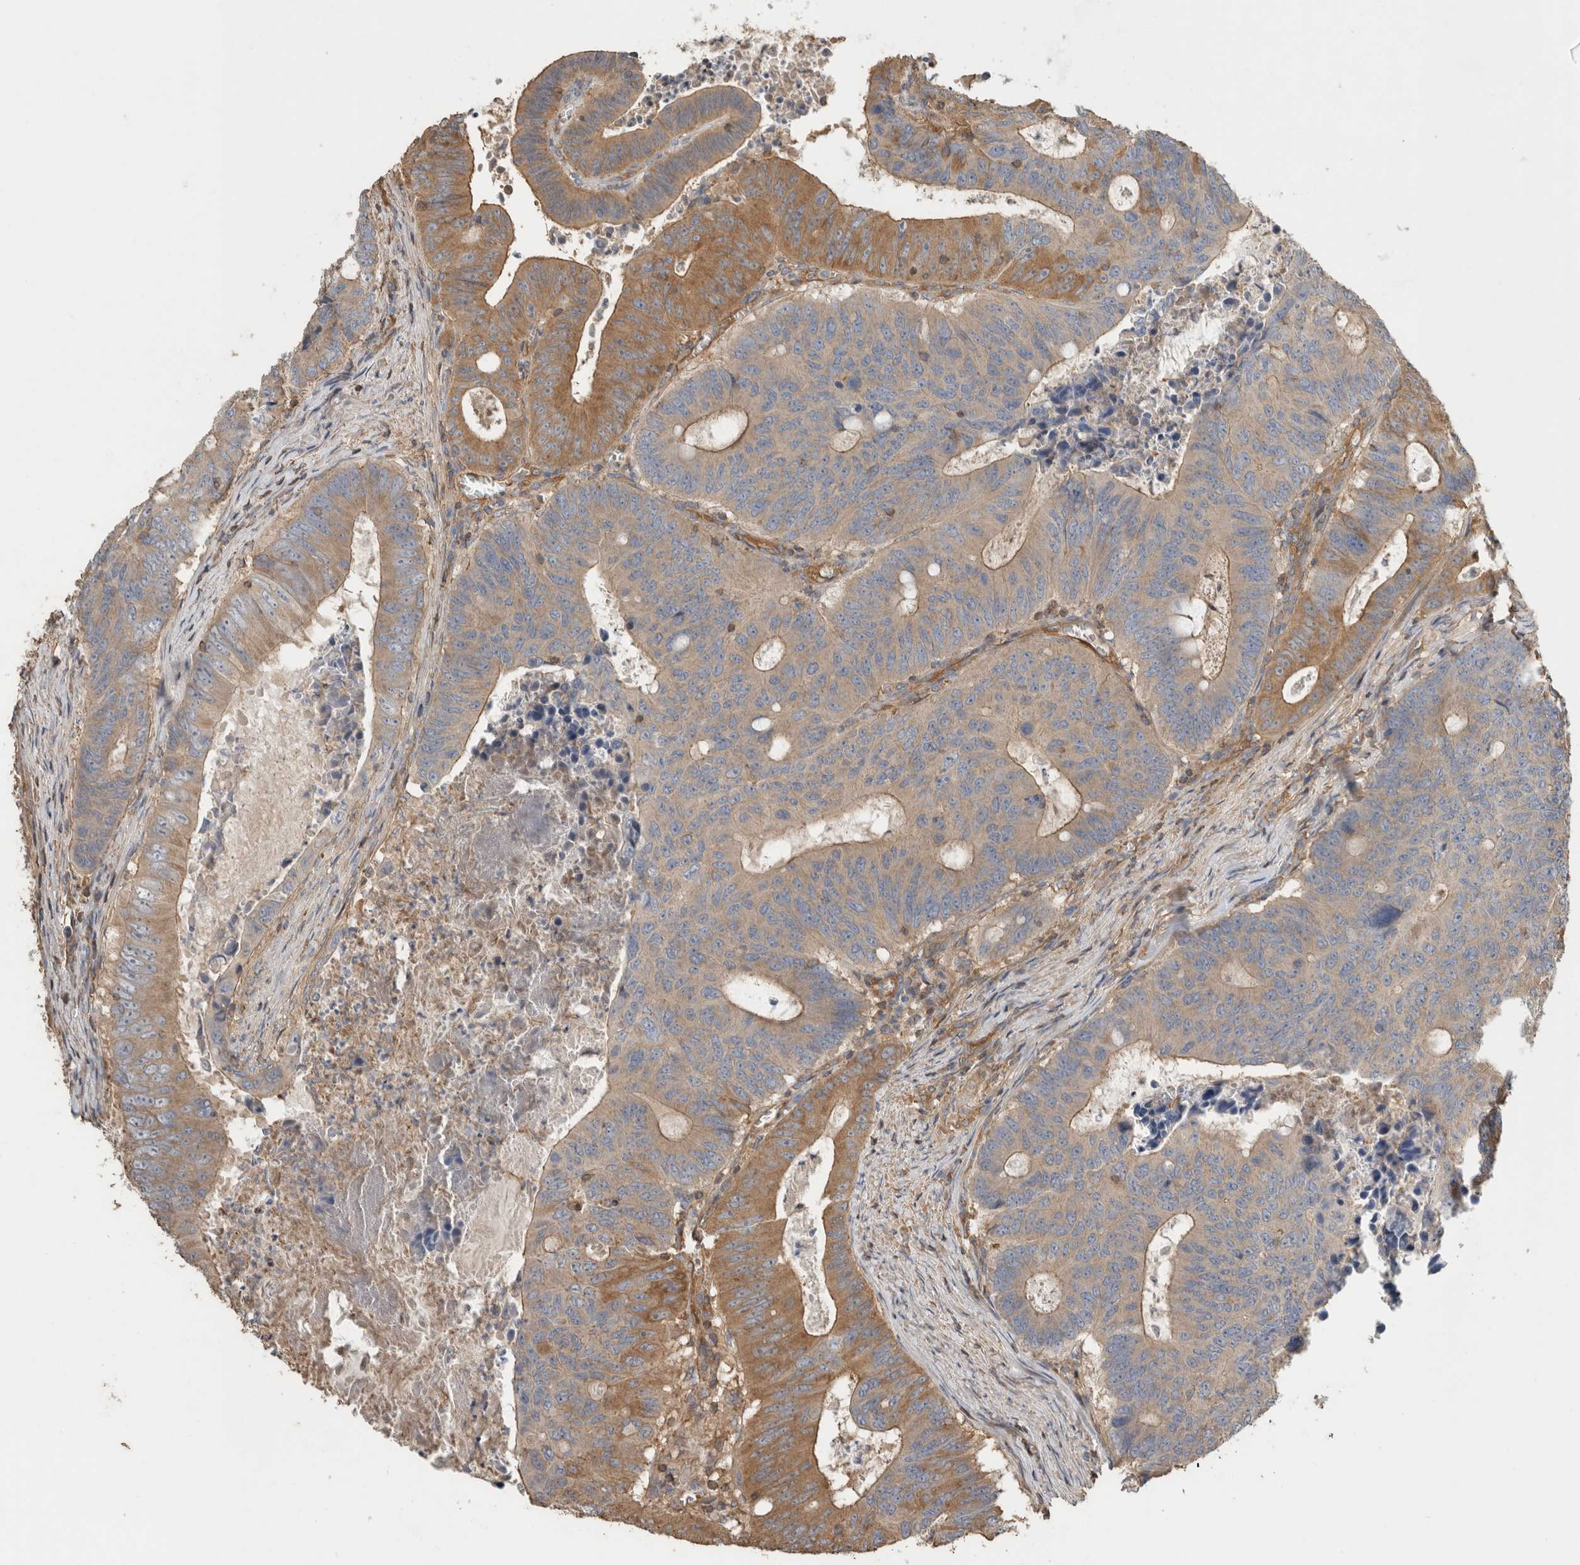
{"staining": {"intensity": "moderate", "quantity": ">75%", "location": "cytoplasmic/membranous"}, "tissue": "colorectal cancer", "cell_type": "Tumor cells", "image_type": "cancer", "snomed": [{"axis": "morphology", "description": "Adenocarcinoma, NOS"}, {"axis": "topography", "description": "Colon"}], "caption": "Protein analysis of colorectal cancer (adenocarcinoma) tissue reveals moderate cytoplasmic/membranous positivity in about >75% of tumor cells.", "gene": "EIF4G3", "patient": {"sex": "male", "age": 87}}